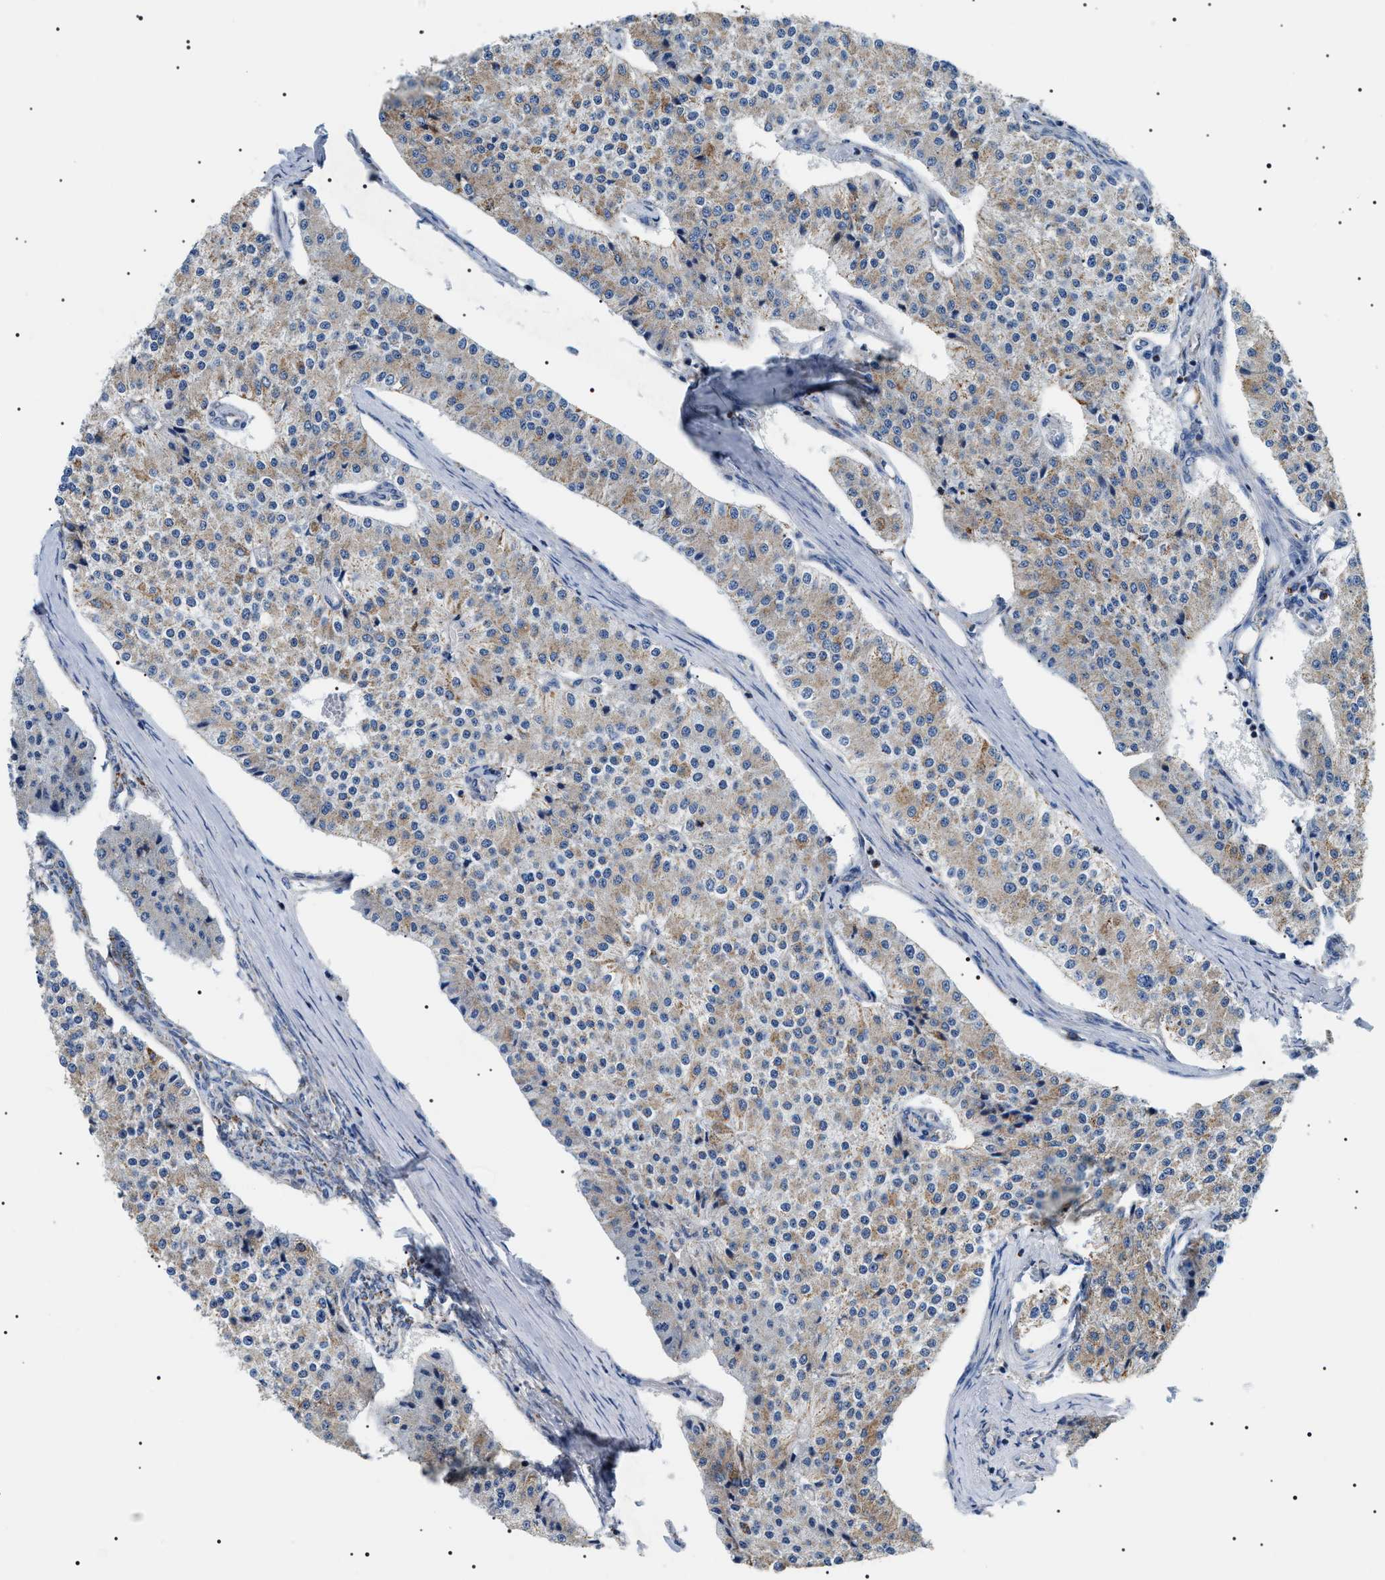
{"staining": {"intensity": "moderate", "quantity": "<25%", "location": "cytoplasmic/membranous"}, "tissue": "carcinoid", "cell_type": "Tumor cells", "image_type": "cancer", "snomed": [{"axis": "morphology", "description": "Carcinoid, malignant, NOS"}, {"axis": "topography", "description": "Colon"}], "caption": "Protein staining of carcinoid tissue displays moderate cytoplasmic/membranous staining in about <25% of tumor cells.", "gene": "OXSM", "patient": {"sex": "female", "age": 52}}